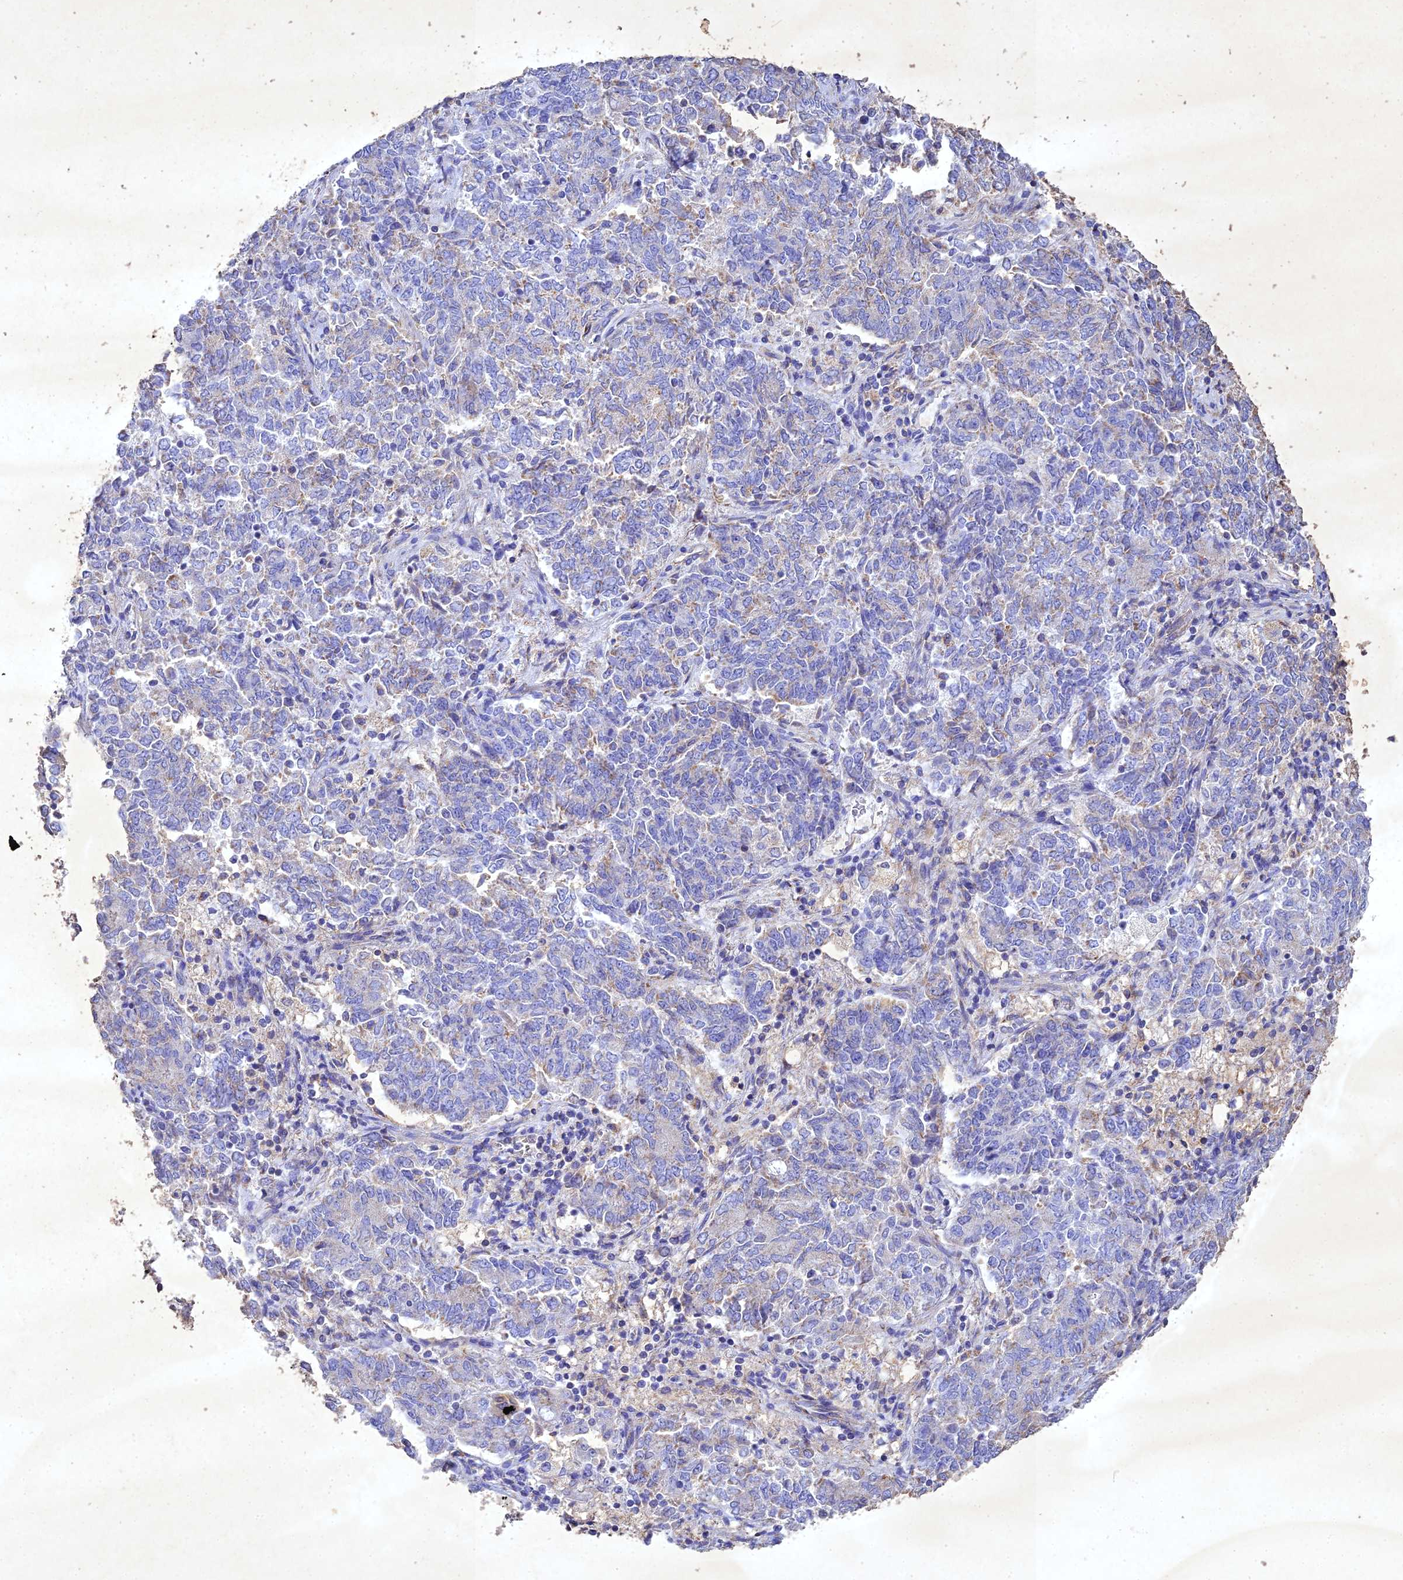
{"staining": {"intensity": "negative", "quantity": "none", "location": "none"}, "tissue": "endometrial cancer", "cell_type": "Tumor cells", "image_type": "cancer", "snomed": [{"axis": "morphology", "description": "Adenocarcinoma, NOS"}, {"axis": "topography", "description": "Endometrium"}], "caption": "Histopathology image shows no significant protein staining in tumor cells of adenocarcinoma (endometrial).", "gene": "NDUFV1", "patient": {"sex": "female", "age": 80}}